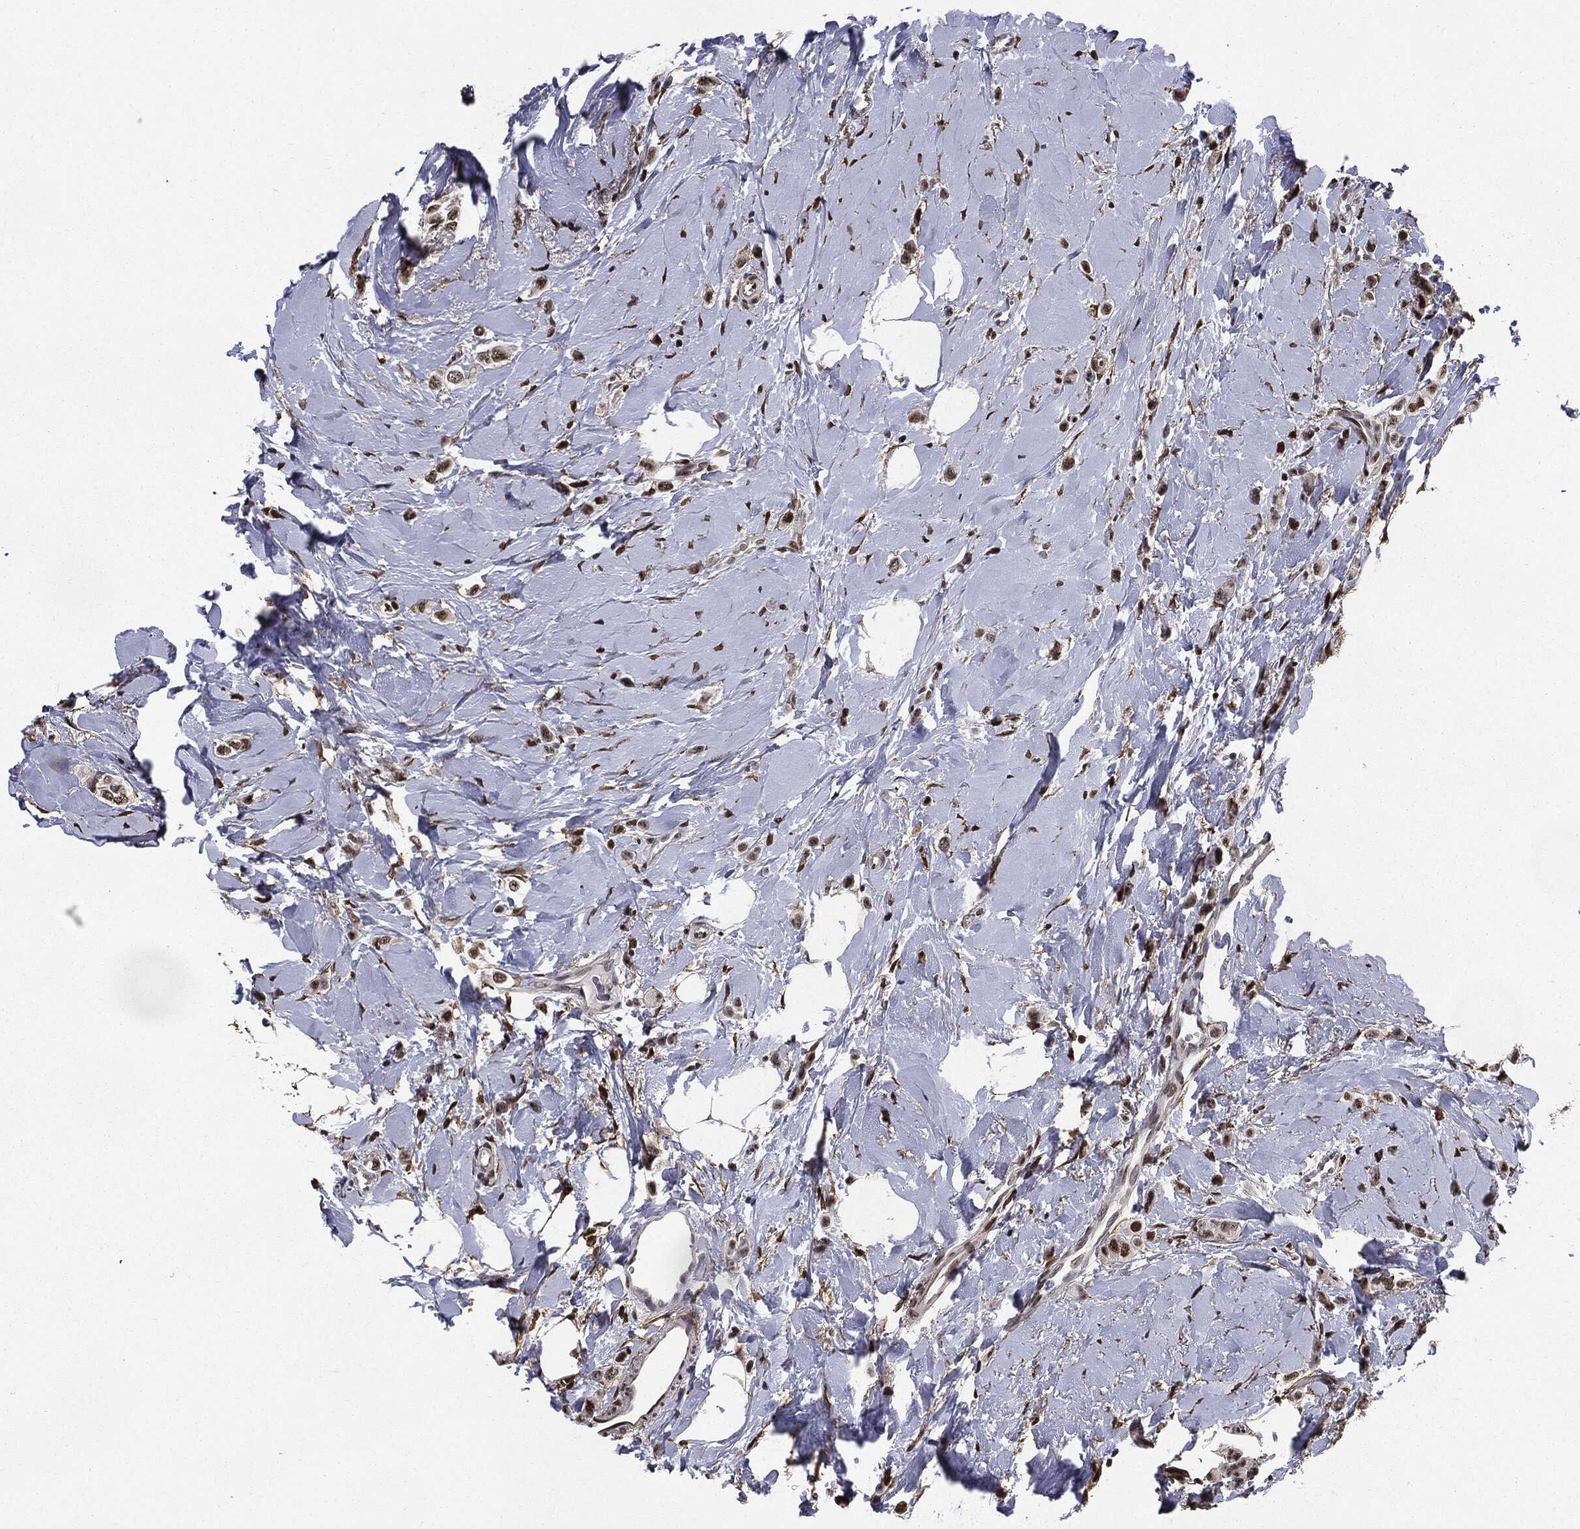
{"staining": {"intensity": "strong", "quantity": "25%-75%", "location": "nuclear"}, "tissue": "breast cancer", "cell_type": "Tumor cells", "image_type": "cancer", "snomed": [{"axis": "morphology", "description": "Lobular carcinoma"}, {"axis": "topography", "description": "Breast"}], "caption": "Protein staining demonstrates strong nuclear positivity in about 25%-75% of tumor cells in breast cancer.", "gene": "JUN", "patient": {"sex": "female", "age": 66}}